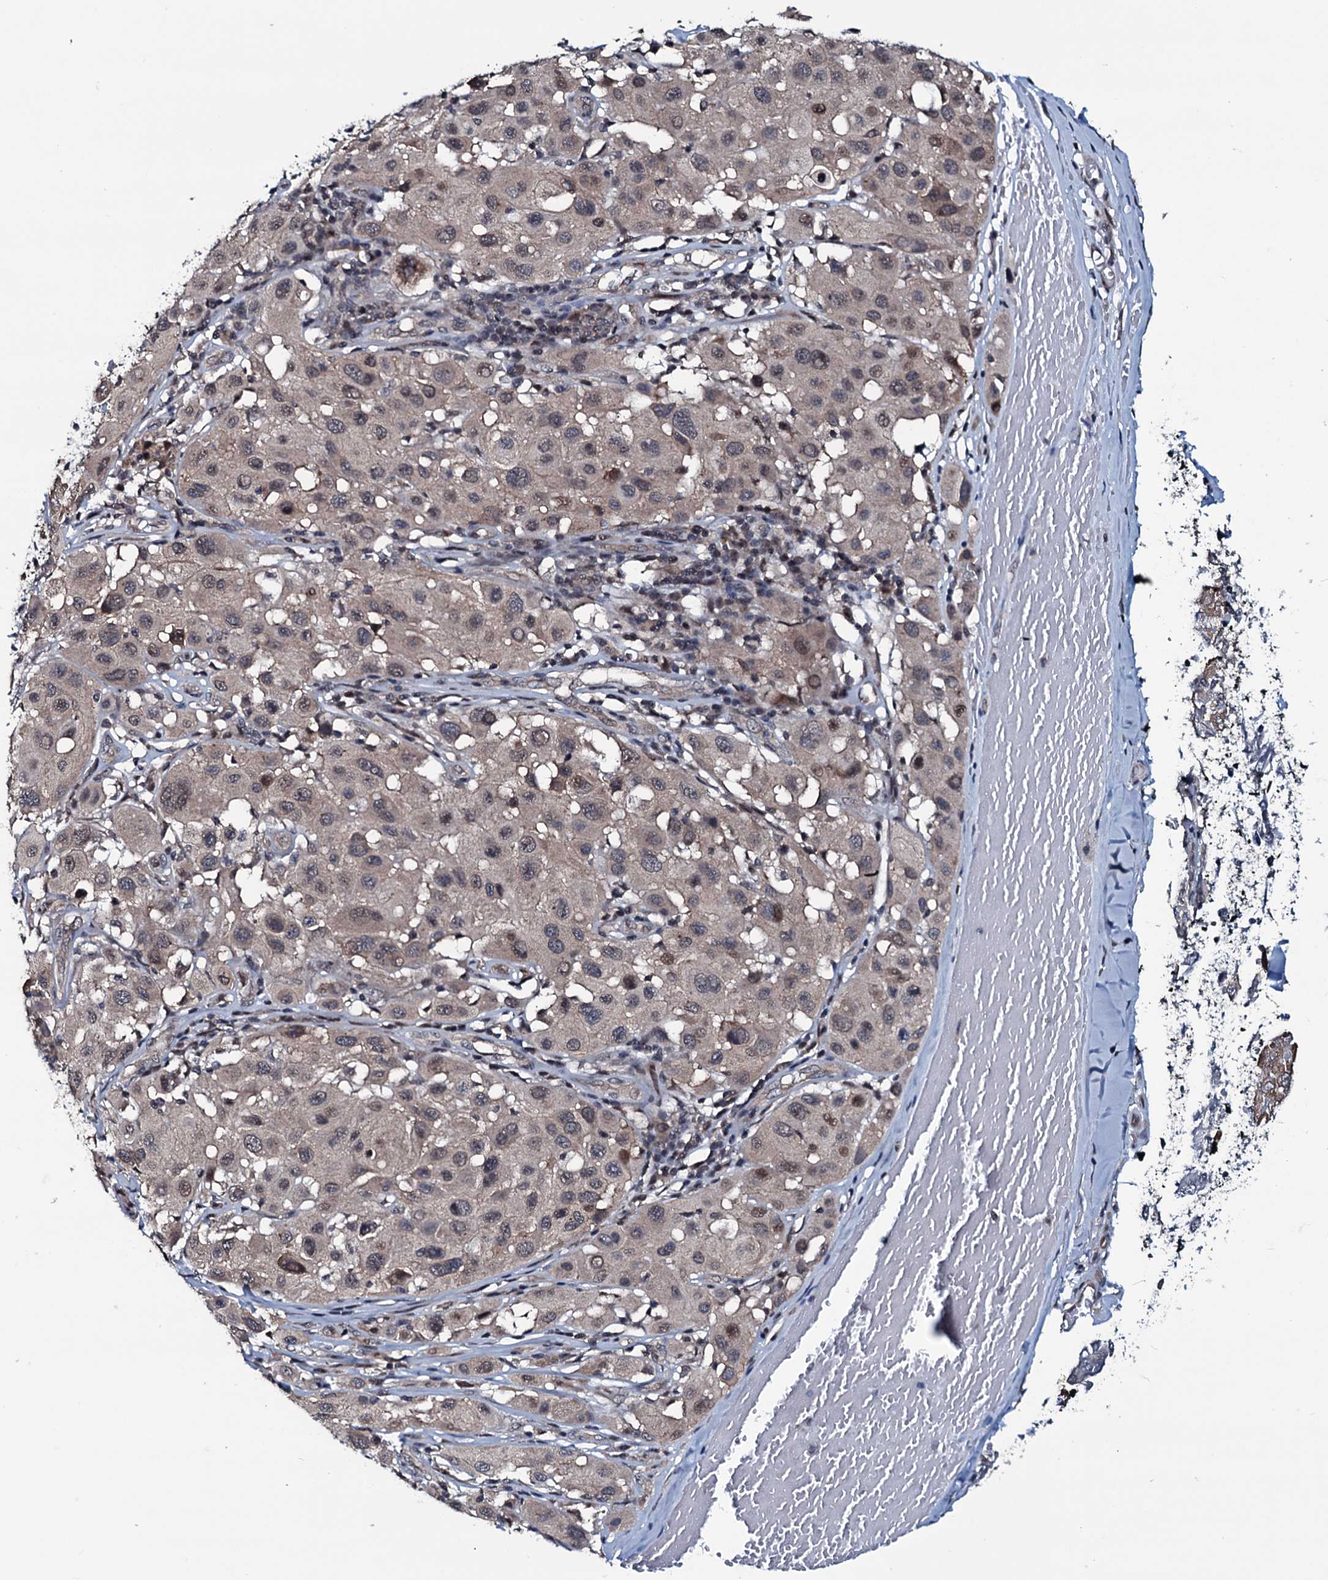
{"staining": {"intensity": "weak", "quantity": "25%-75%", "location": "nuclear"}, "tissue": "melanoma", "cell_type": "Tumor cells", "image_type": "cancer", "snomed": [{"axis": "morphology", "description": "Malignant melanoma, Metastatic site"}, {"axis": "topography", "description": "Skin"}], "caption": "This is an image of IHC staining of melanoma, which shows weak expression in the nuclear of tumor cells.", "gene": "OGFOD2", "patient": {"sex": "male", "age": 41}}